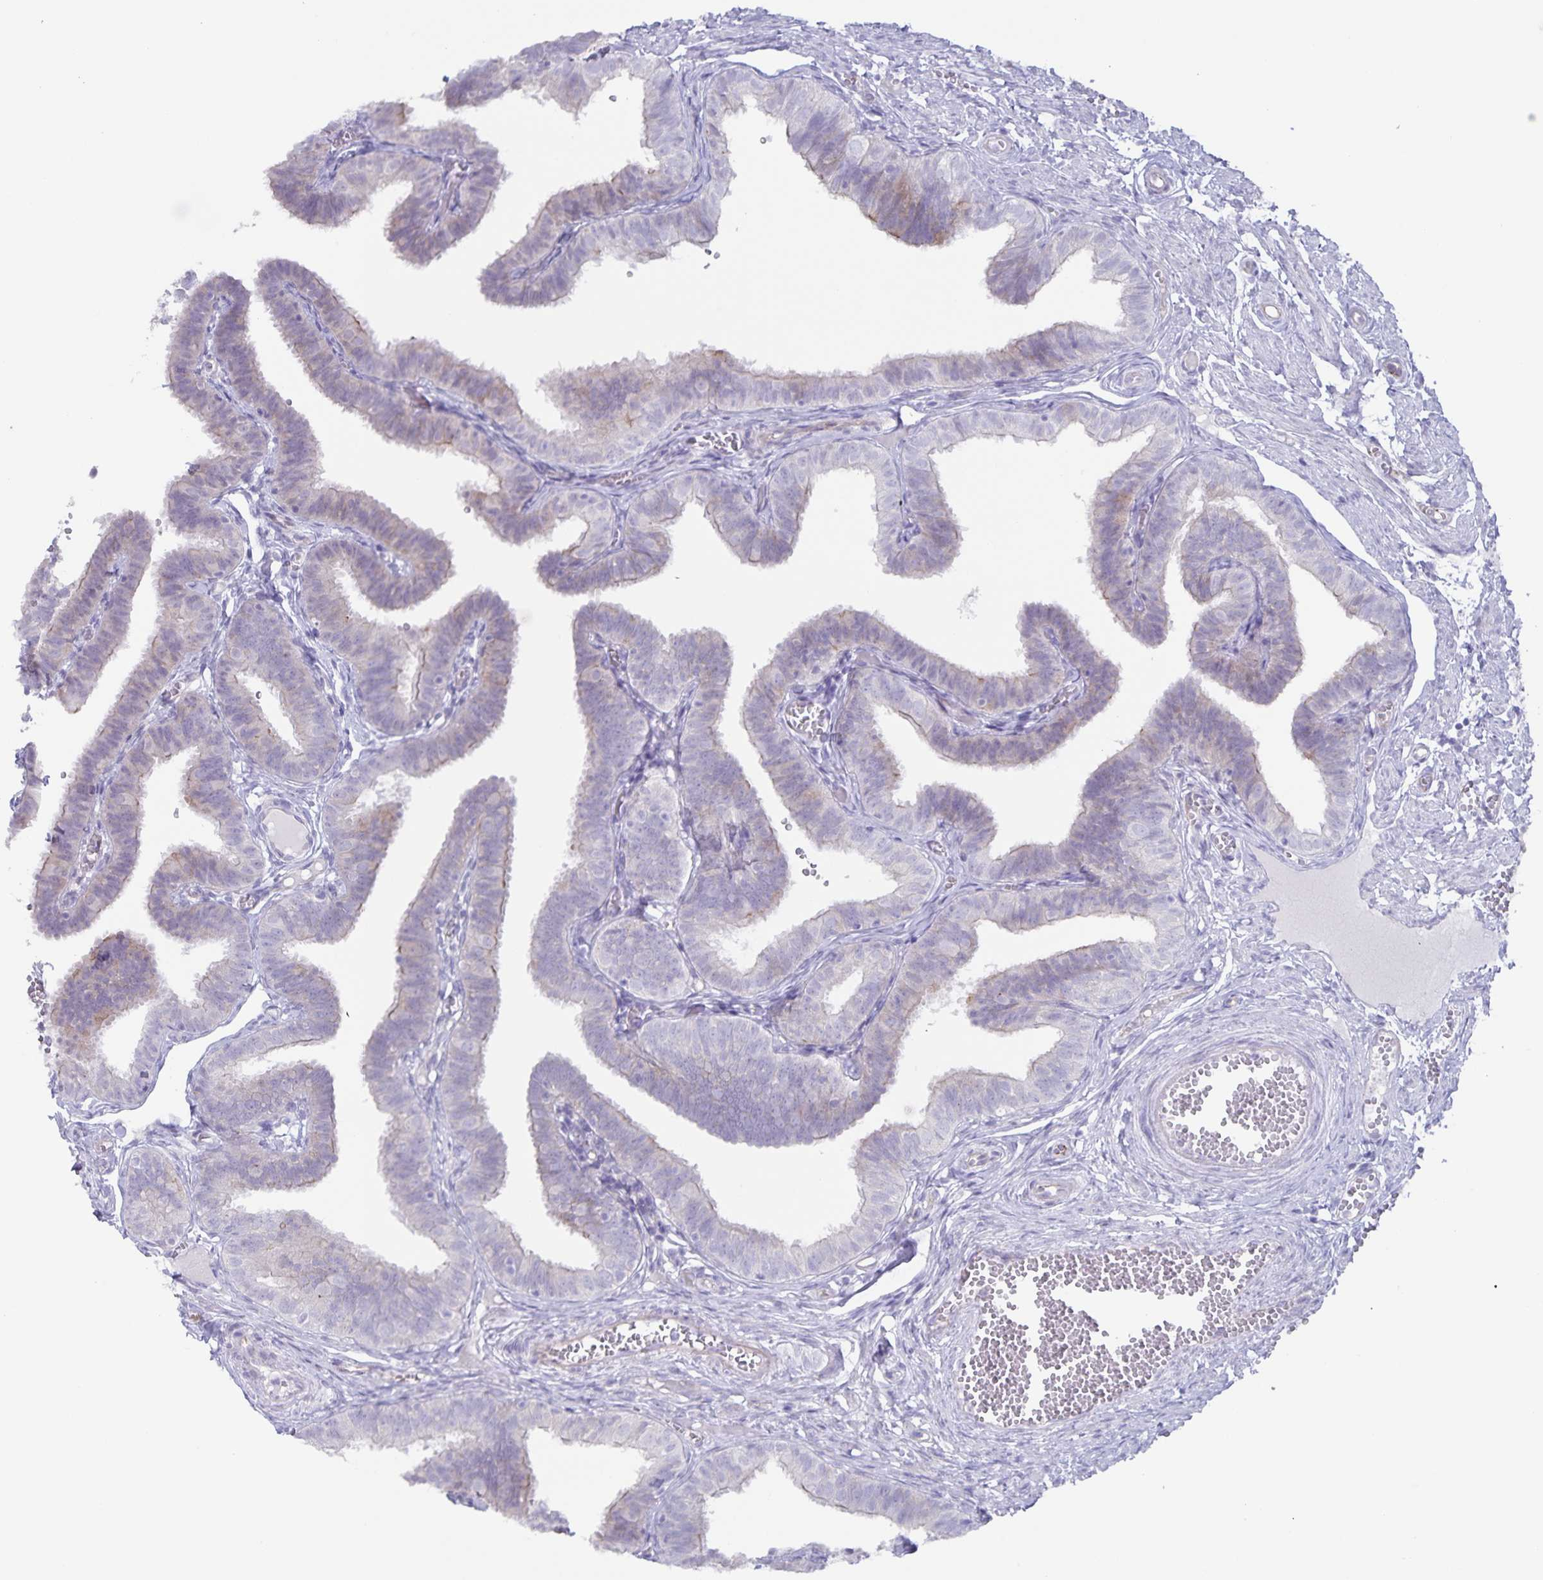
{"staining": {"intensity": "weak", "quantity": "<25%", "location": "cytoplasmic/membranous"}, "tissue": "fallopian tube", "cell_type": "Glandular cells", "image_type": "normal", "snomed": [{"axis": "morphology", "description": "Normal tissue, NOS"}, {"axis": "topography", "description": "Fallopian tube"}], "caption": "DAB immunohistochemical staining of normal fallopian tube exhibits no significant expression in glandular cells.", "gene": "AQP4", "patient": {"sex": "female", "age": 25}}